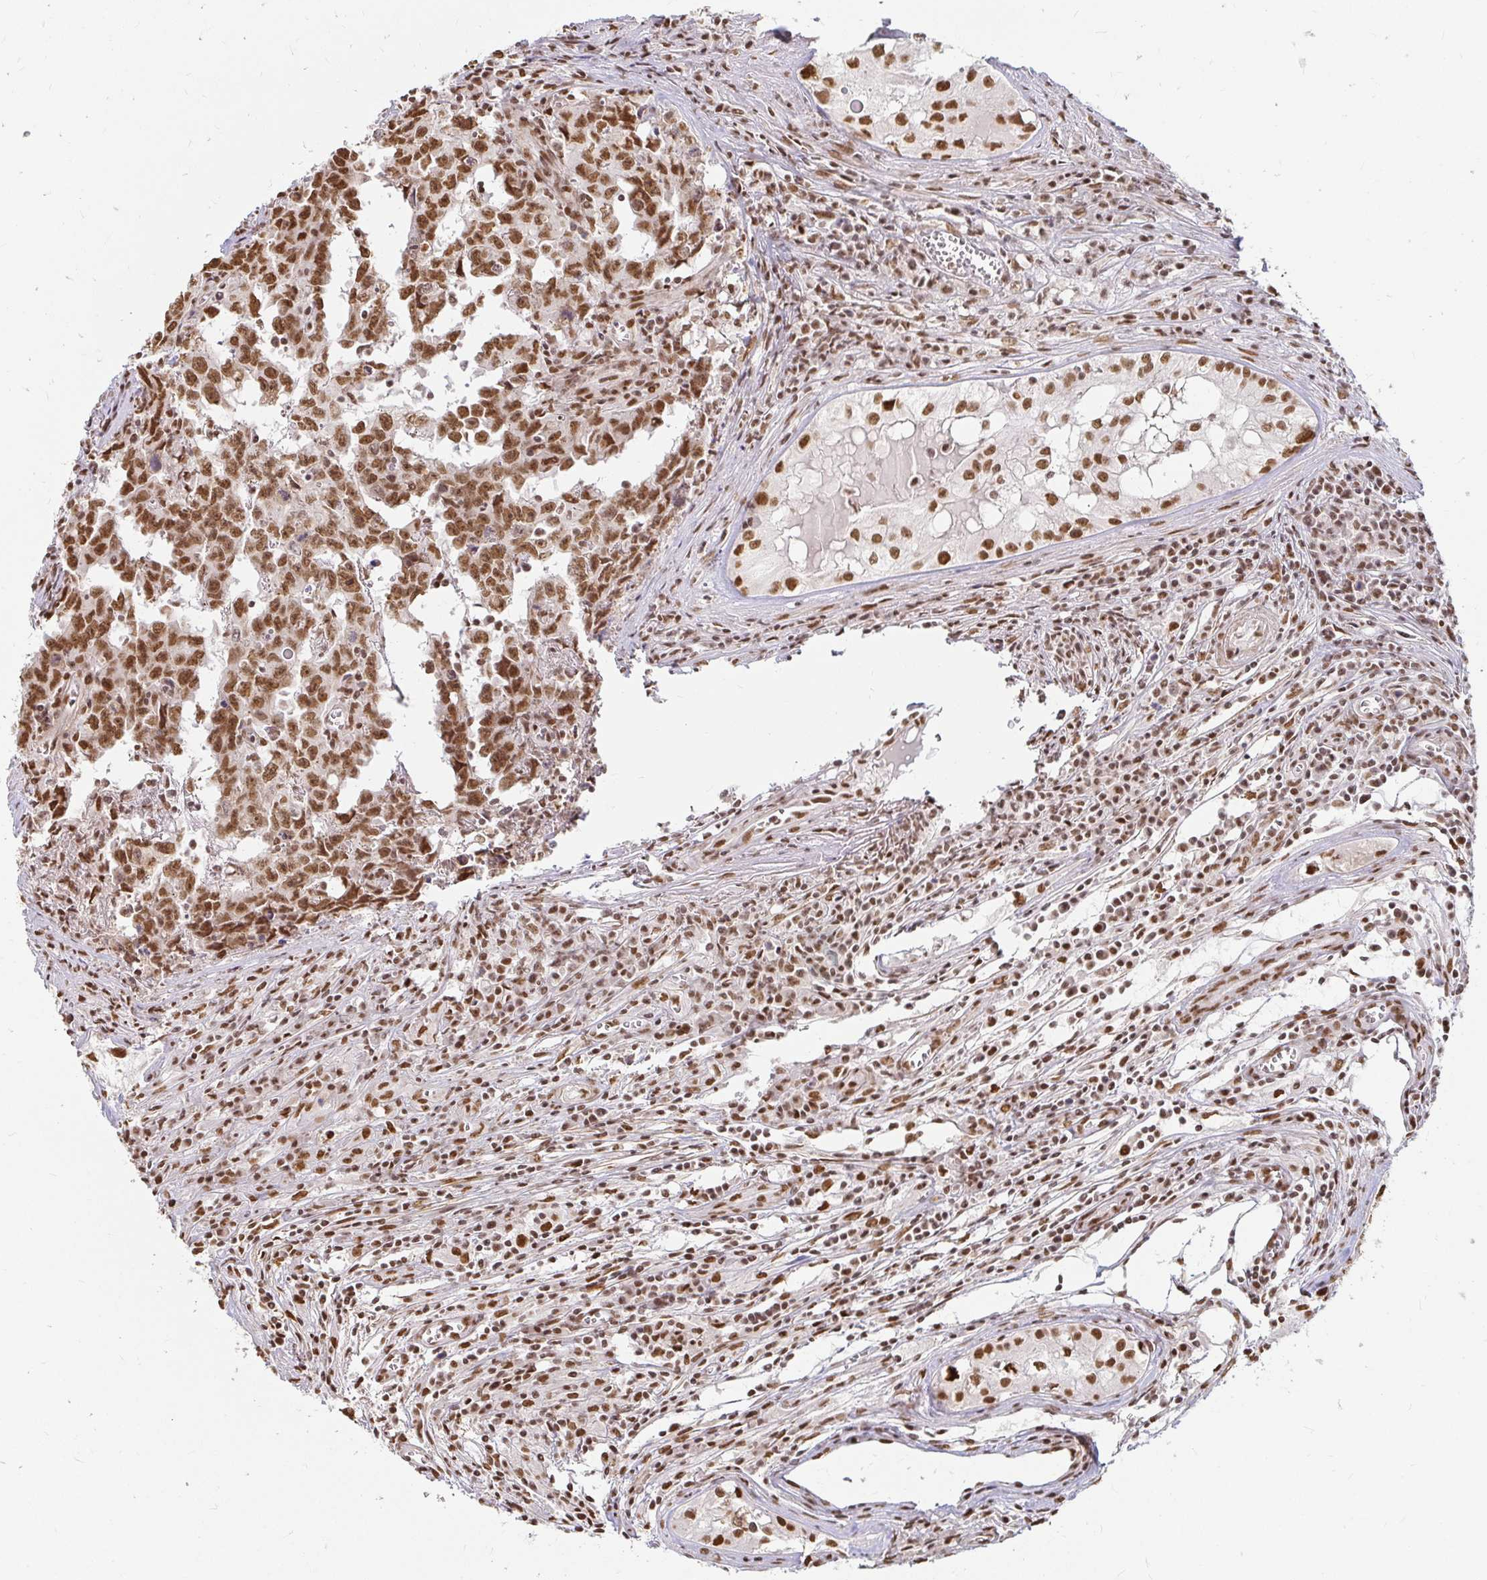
{"staining": {"intensity": "strong", "quantity": ">75%", "location": "nuclear"}, "tissue": "testis cancer", "cell_type": "Tumor cells", "image_type": "cancer", "snomed": [{"axis": "morphology", "description": "Carcinoma, Embryonal, NOS"}, {"axis": "topography", "description": "Testis"}], "caption": "This histopathology image reveals embryonal carcinoma (testis) stained with immunohistochemistry (IHC) to label a protein in brown. The nuclear of tumor cells show strong positivity for the protein. Nuclei are counter-stained blue.", "gene": "HNRNPU", "patient": {"sex": "male", "age": 22}}